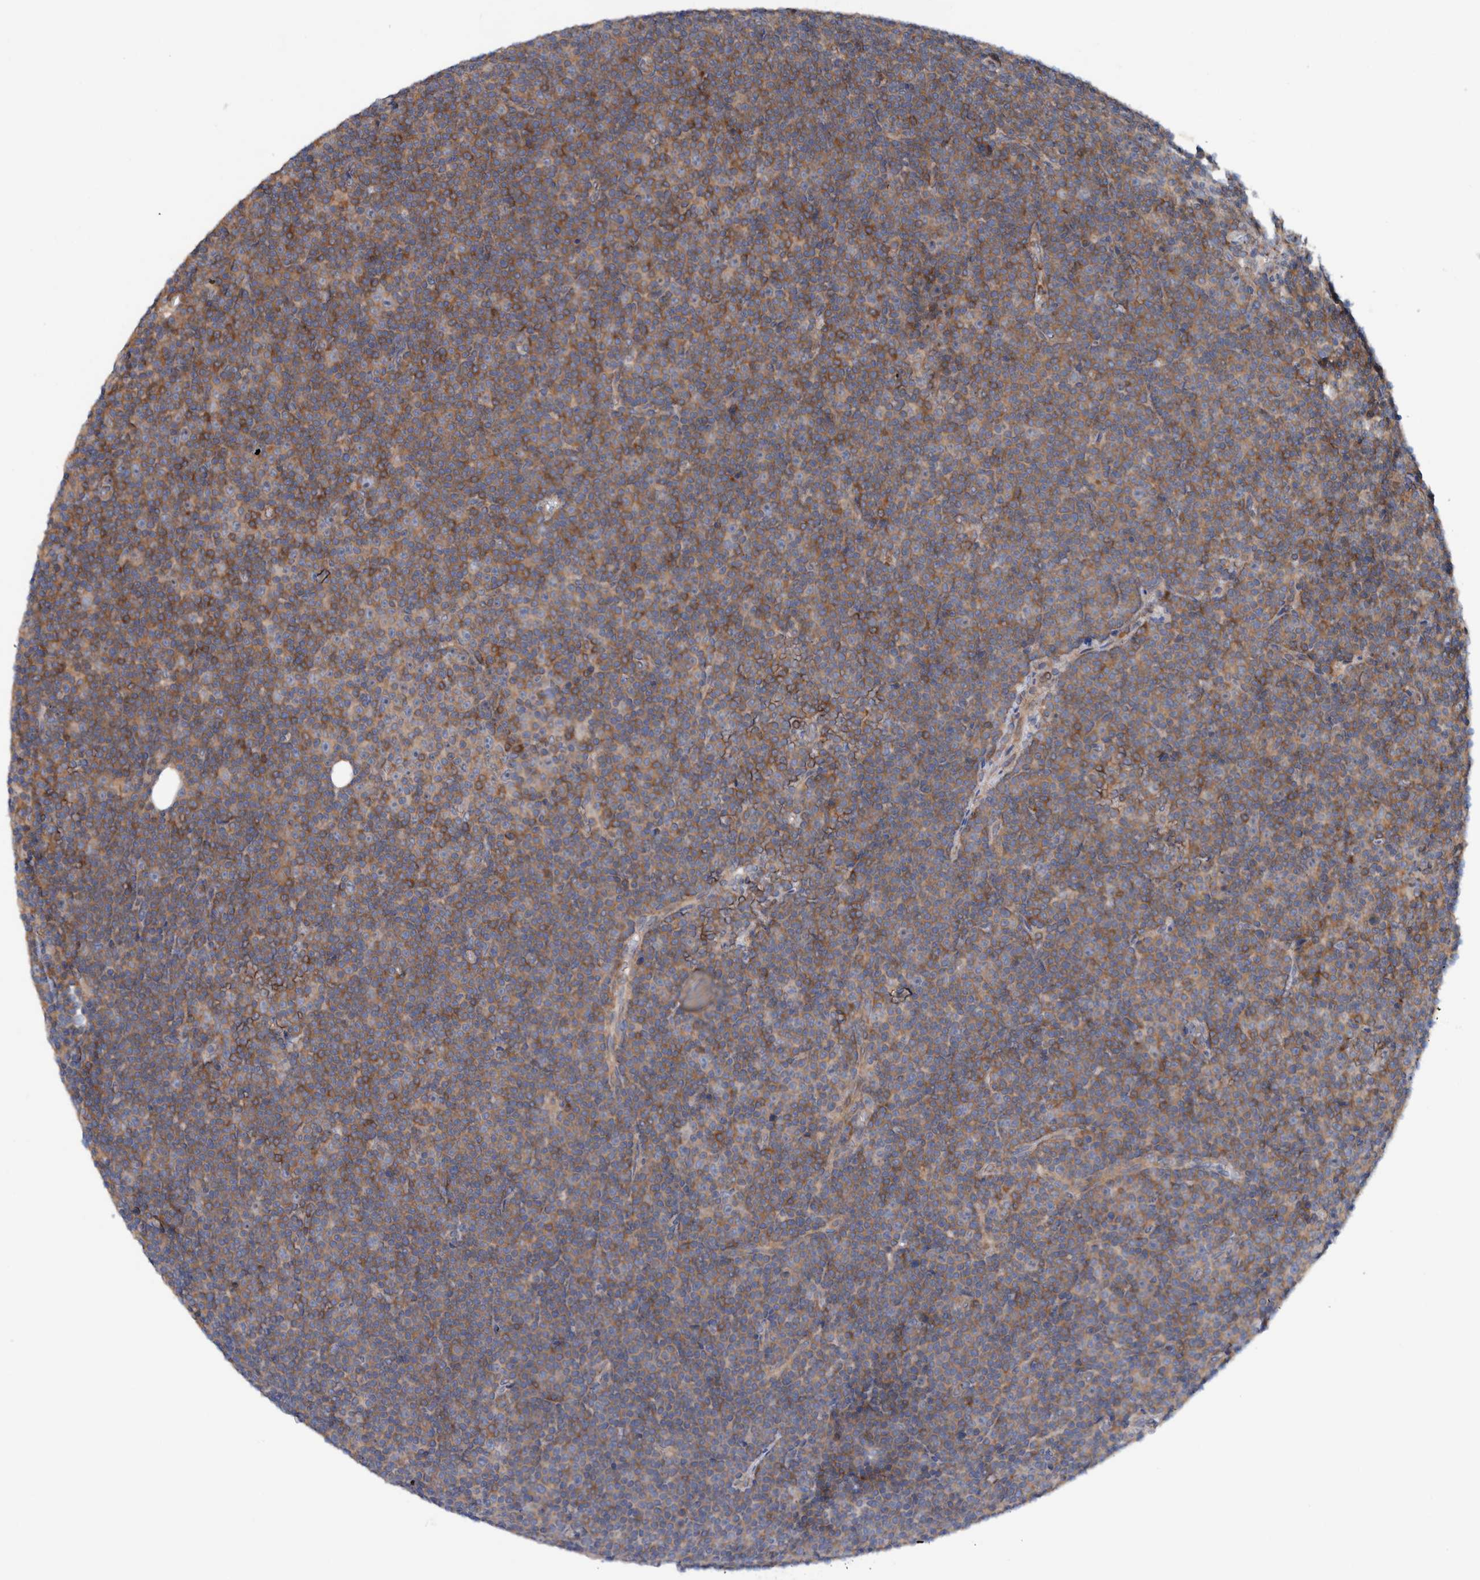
{"staining": {"intensity": "weak", "quantity": "<25%", "location": "cytoplasmic/membranous"}, "tissue": "lymphoma", "cell_type": "Tumor cells", "image_type": "cancer", "snomed": [{"axis": "morphology", "description": "Malignant lymphoma, non-Hodgkin's type, Low grade"}, {"axis": "topography", "description": "Lymph node"}], "caption": "Immunohistochemistry of human lymphoma displays no staining in tumor cells.", "gene": "CCM2", "patient": {"sex": "female", "age": 67}}